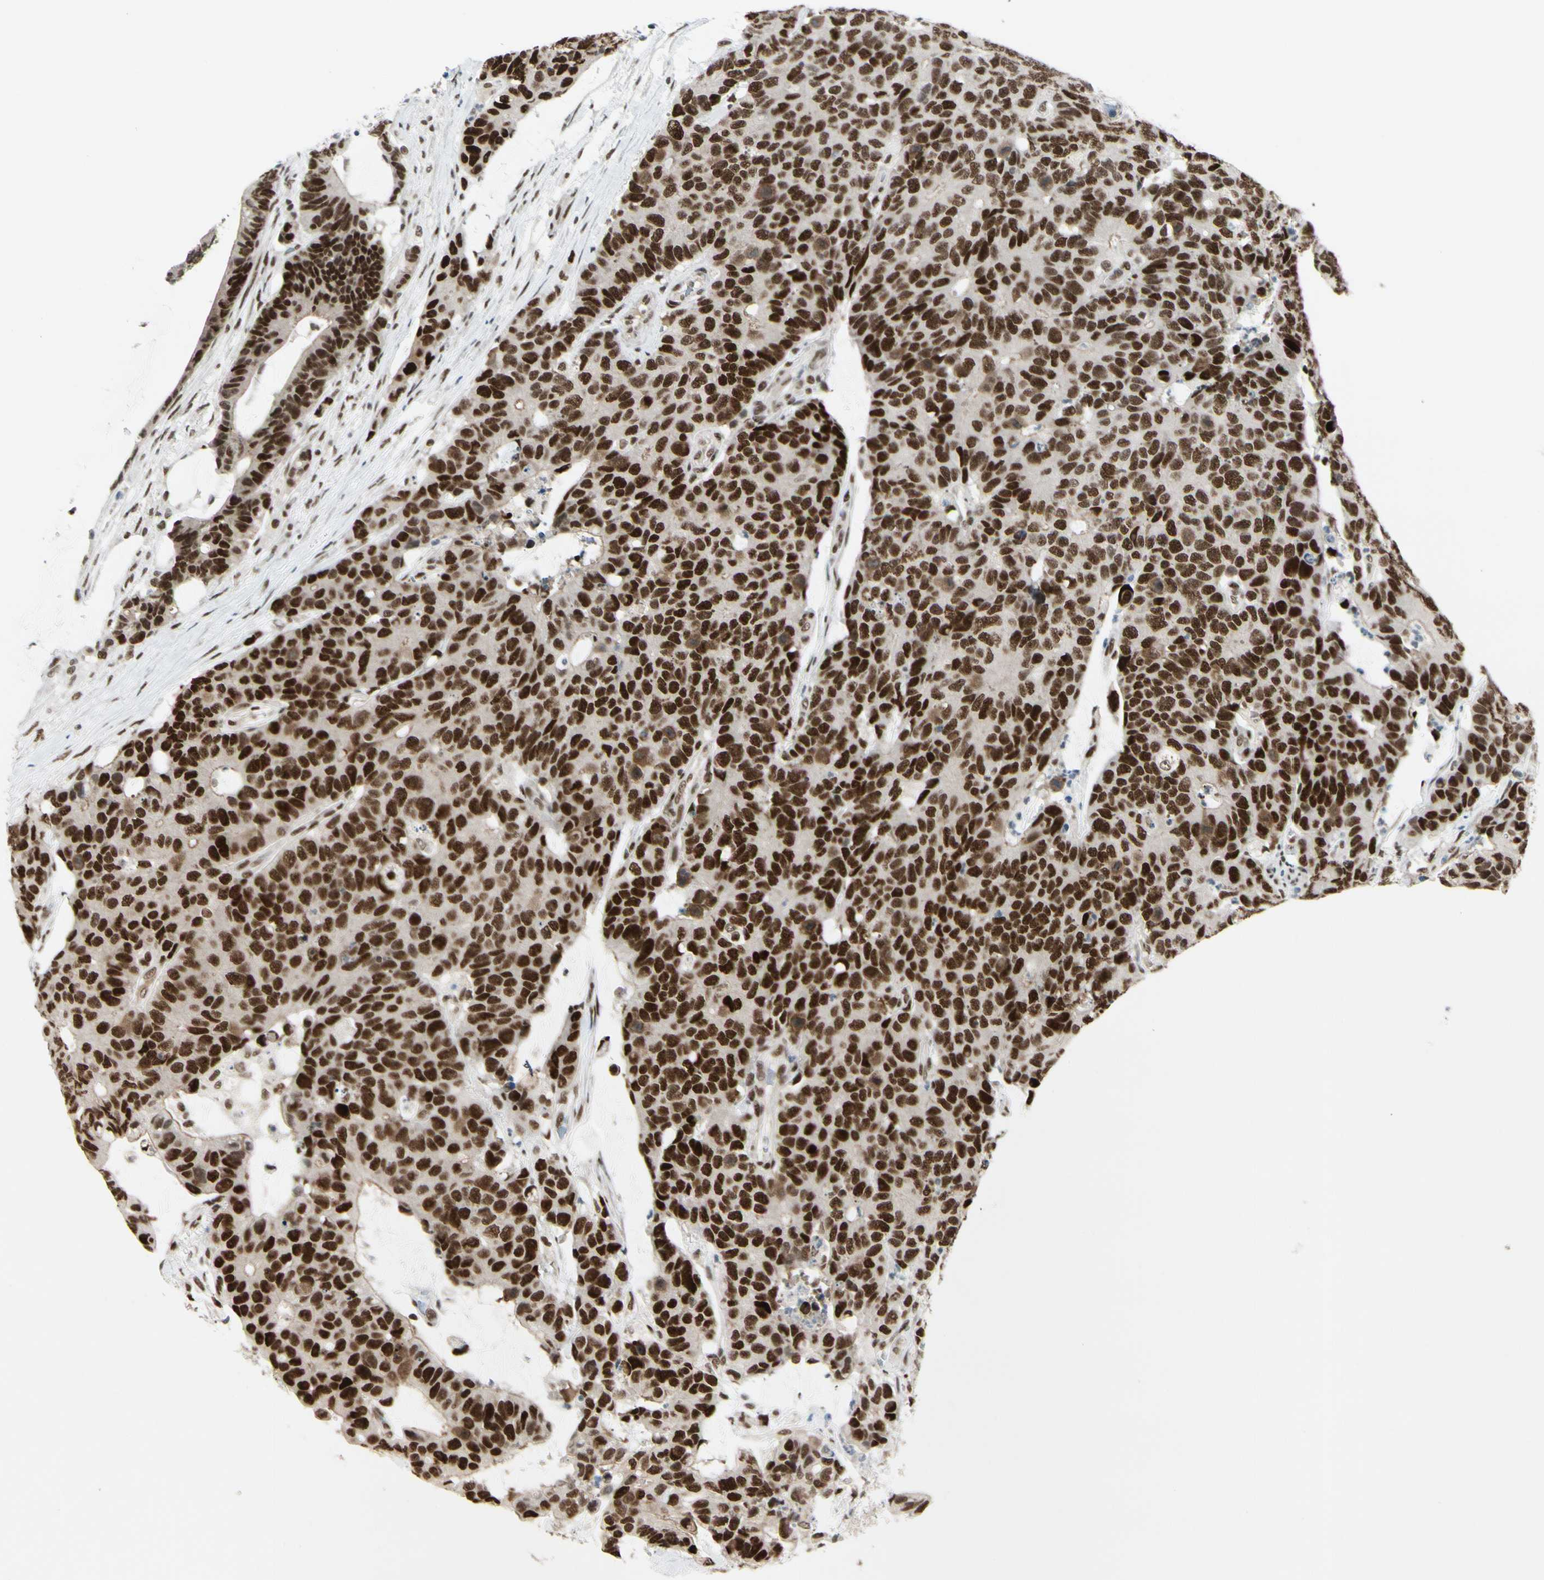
{"staining": {"intensity": "strong", "quantity": ">75%", "location": "nuclear"}, "tissue": "colorectal cancer", "cell_type": "Tumor cells", "image_type": "cancer", "snomed": [{"axis": "morphology", "description": "Adenocarcinoma, NOS"}, {"axis": "topography", "description": "Colon"}], "caption": "About >75% of tumor cells in adenocarcinoma (colorectal) show strong nuclear protein positivity as visualized by brown immunohistochemical staining.", "gene": "CHAMP1", "patient": {"sex": "female", "age": 86}}